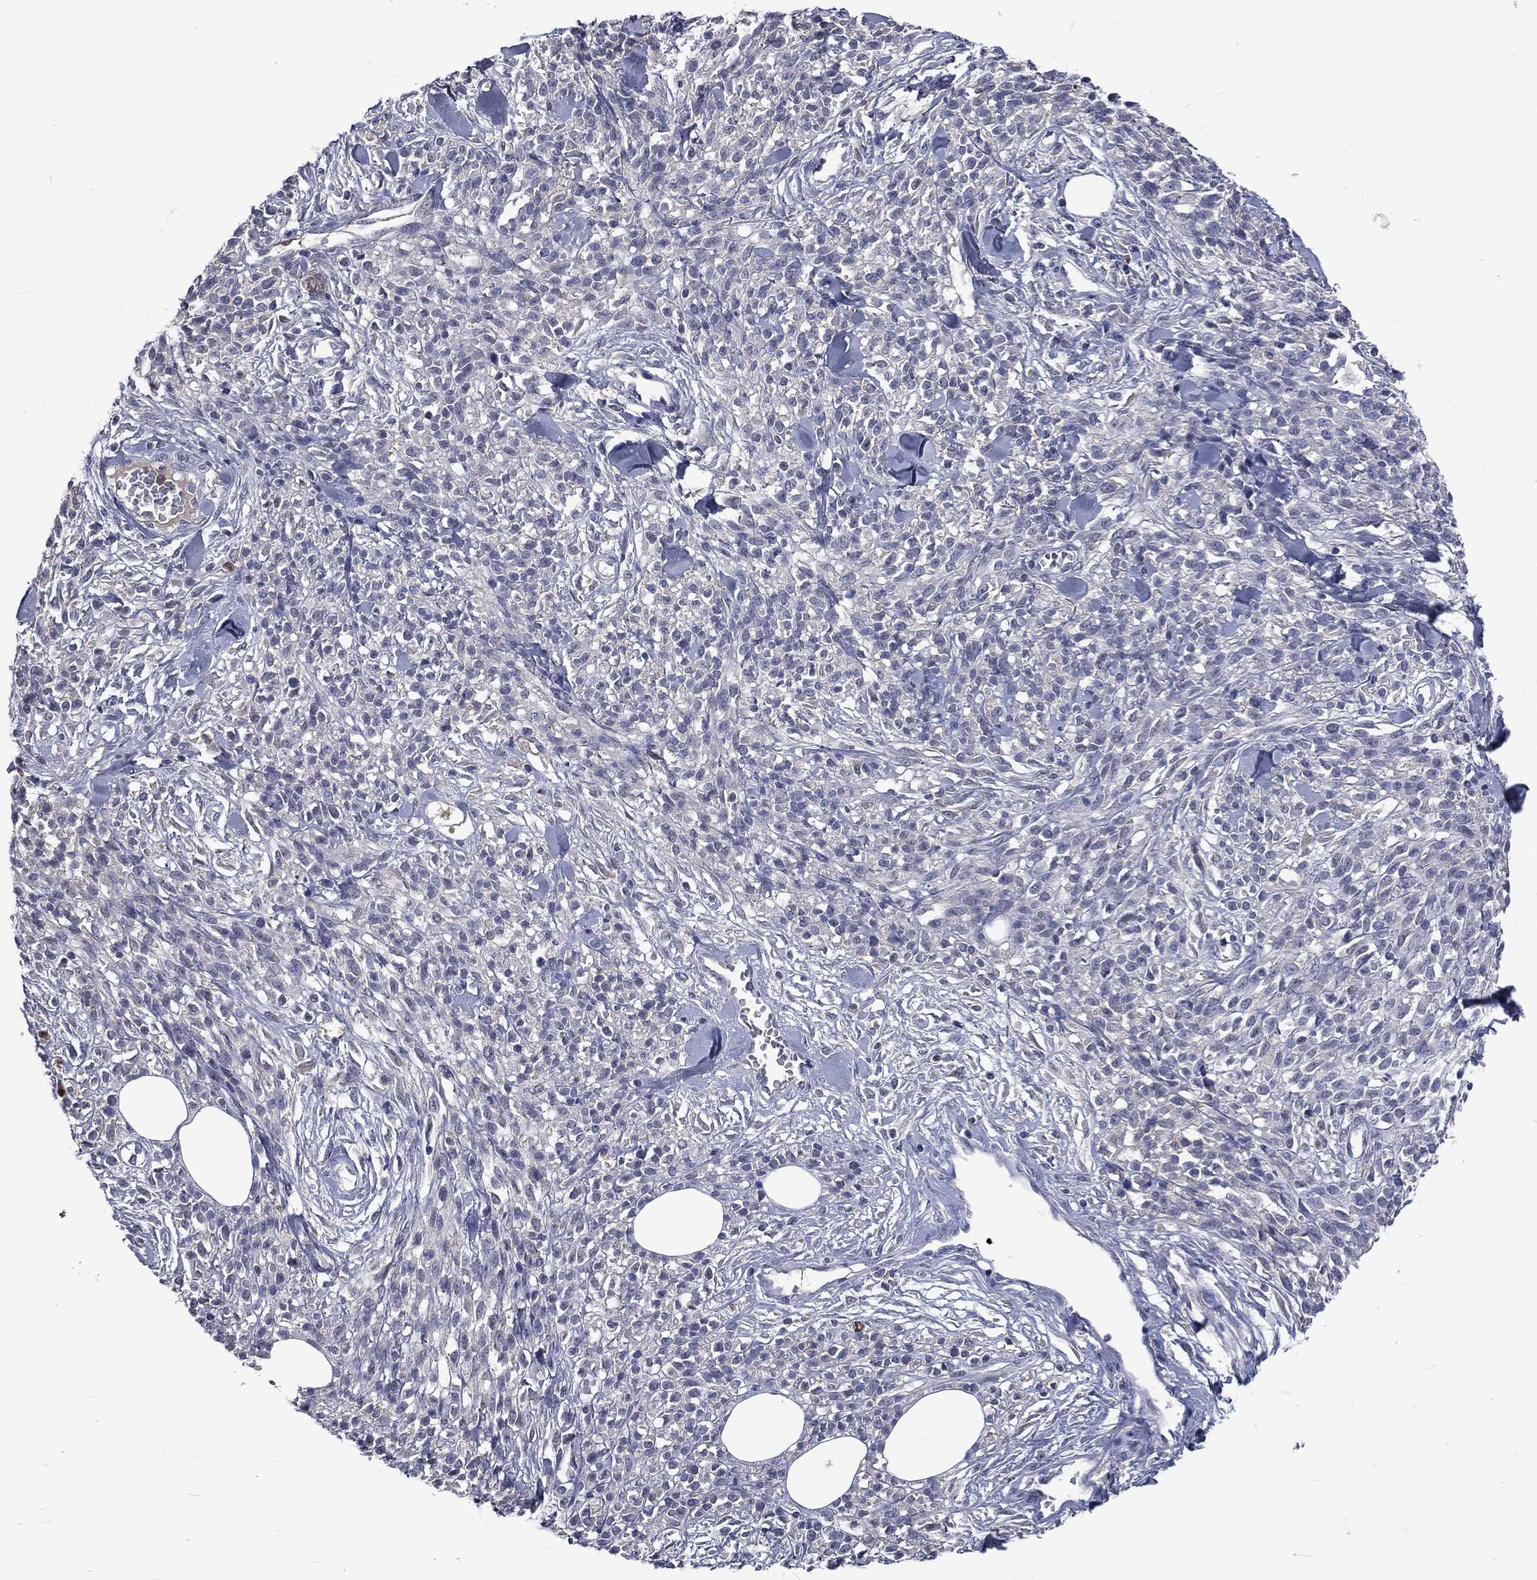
{"staining": {"intensity": "negative", "quantity": "none", "location": "none"}, "tissue": "melanoma", "cell_type": "Tumor cells", "image_type": "cancer", "snomed": [{"axis": "morphology", "description": "Malignant melanoma, NOS"}, {"axis": "topography", "description": "Skin"}, {"axis": "topography", "description": "Skin of trunk"}], "caption": "There is no significant positivity in tumor cells of melanoma.", "gene": "CA12", "patient": {"sex": "male", "age": 74}}